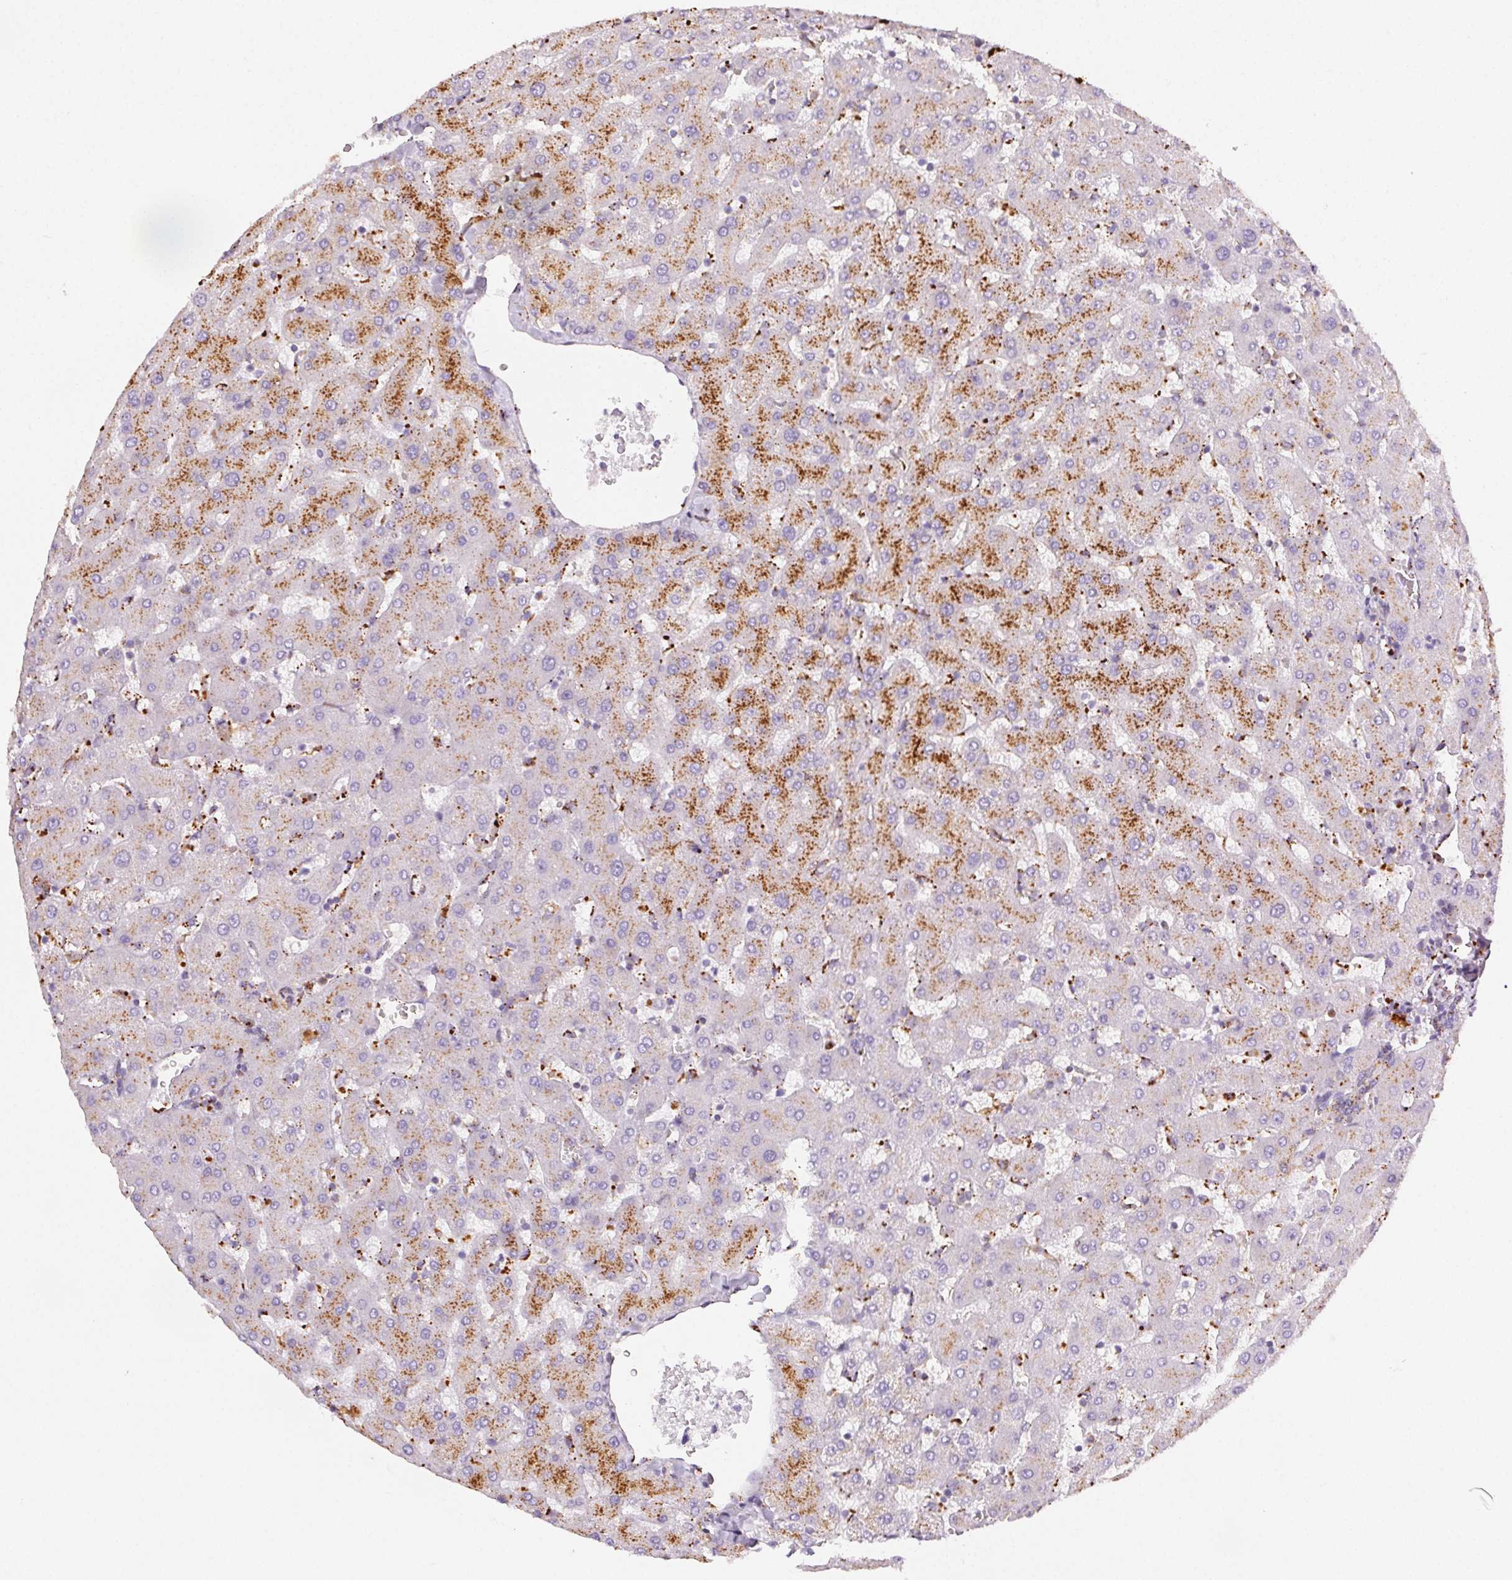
{"staining": {"intensity": "weak", "quantity": "25%-75%", "location": "cytoplasmic/membranous"}, "tissue": "liver", "cell_type": "Cholangiocytes", "image_type": "normal", "snomed": [{"axis": "morphology", "description": "Normal tissue, NOS"}, {"axis": "topography", "description": "Liver"}], "caption": "The photomicrograph demonstrates a brown stain indicating the presence of a protein in the cytoplasmic/membranous of cholangiocytes in liver.", "gene": "SCPEP1", "patient": {"sex": "female", "age": 63}}